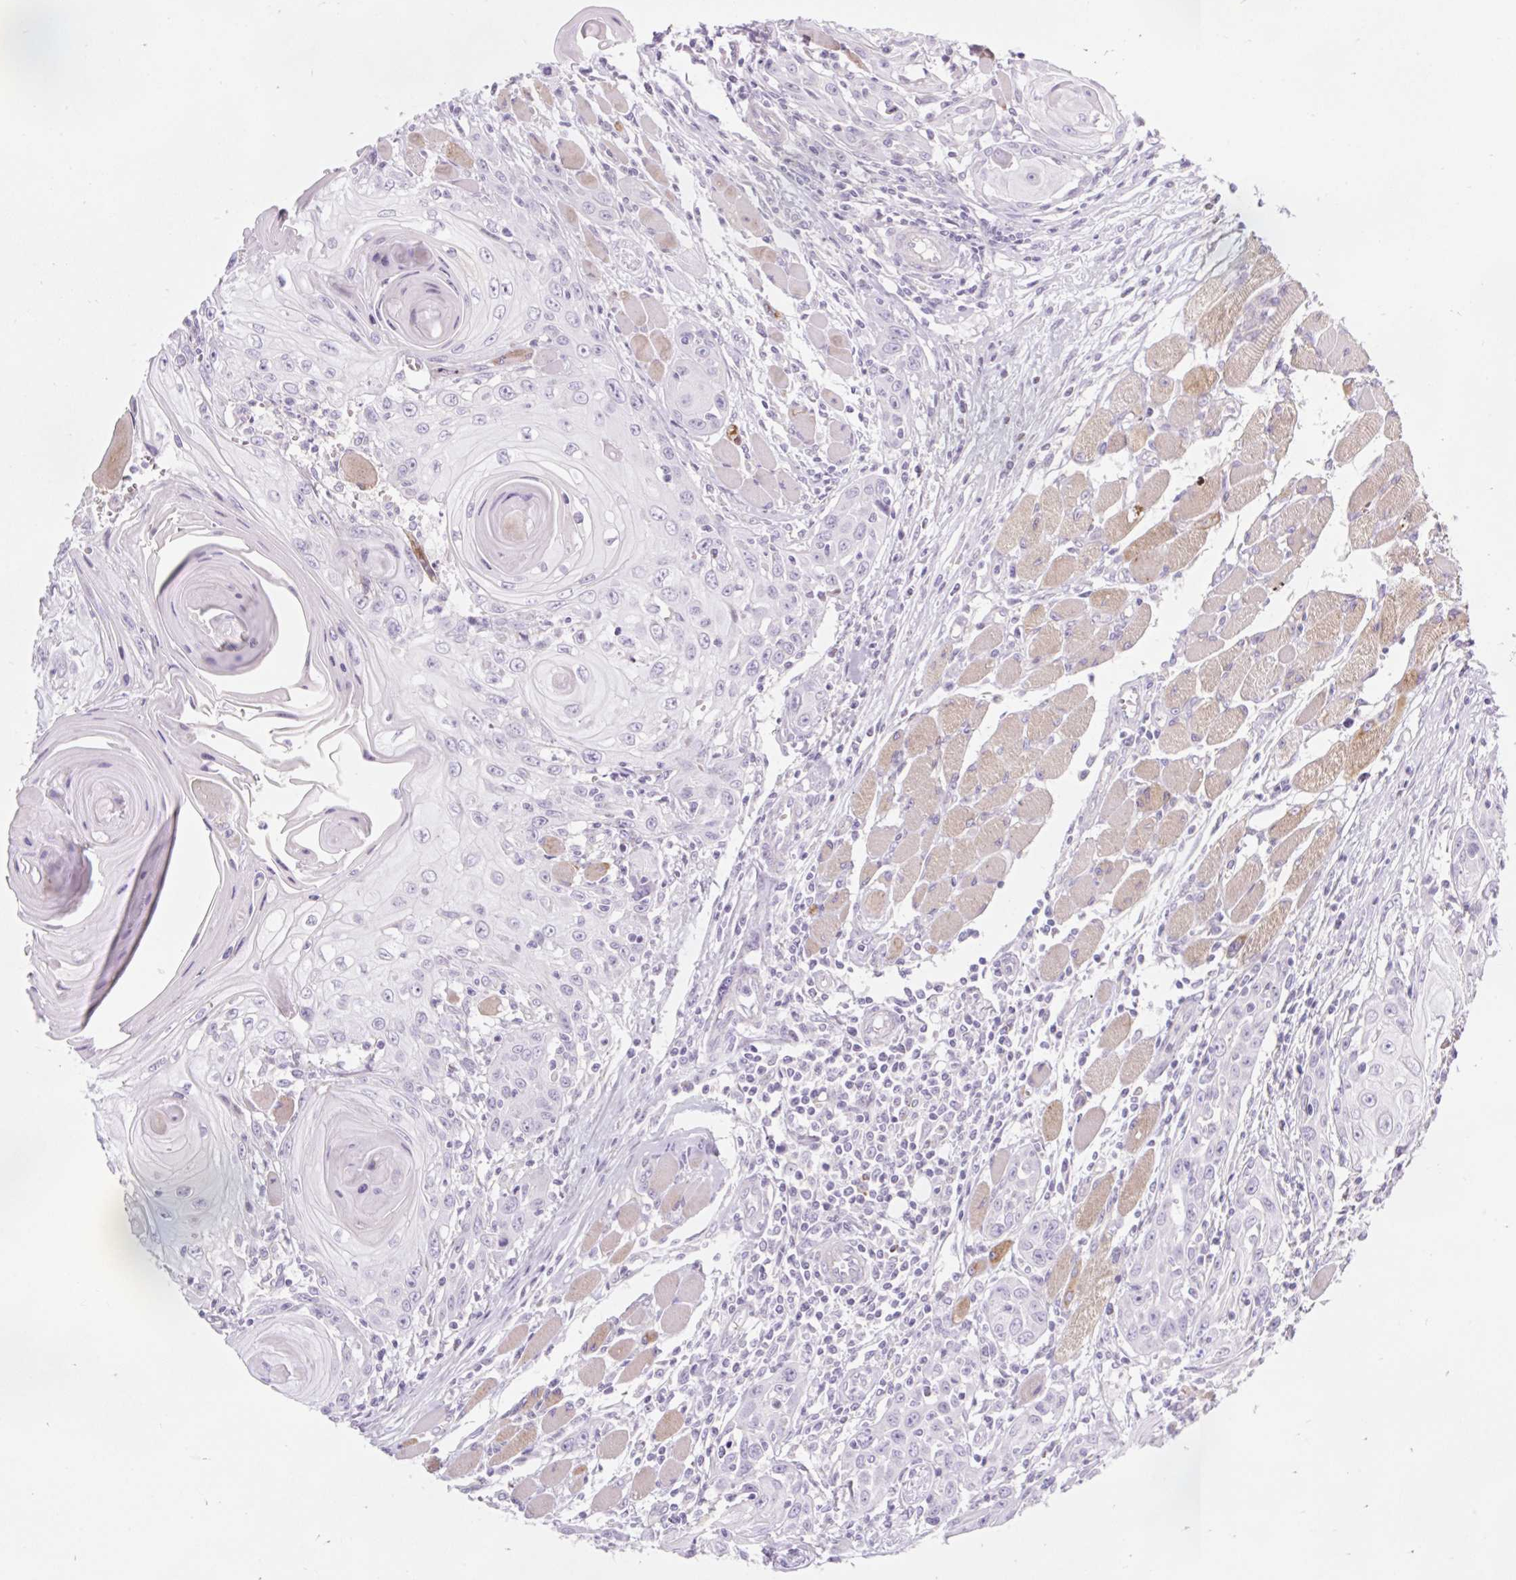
{"staining": {"intensity": "negative", "quantity": "none", "location": "none"}, "tissue": "head and neck cancer", "cell_type": "Tumor cells", "image_type": "cancer", "snomed": [{"axis": "morphology", "description": "Squamous cell carcinoma, NOS"}, {"axis": "topography", "description": "Head-Neck"}], "caption": "This histopathology image is of head and neck cancer stained with immunohistochemistry (IHC) to label a protein in brown with the nuclei are counter-stained blue. There is no positivity in tumor cells.", "gene": "BCAS1", "patient": {"sex": "female", "age": 80}}